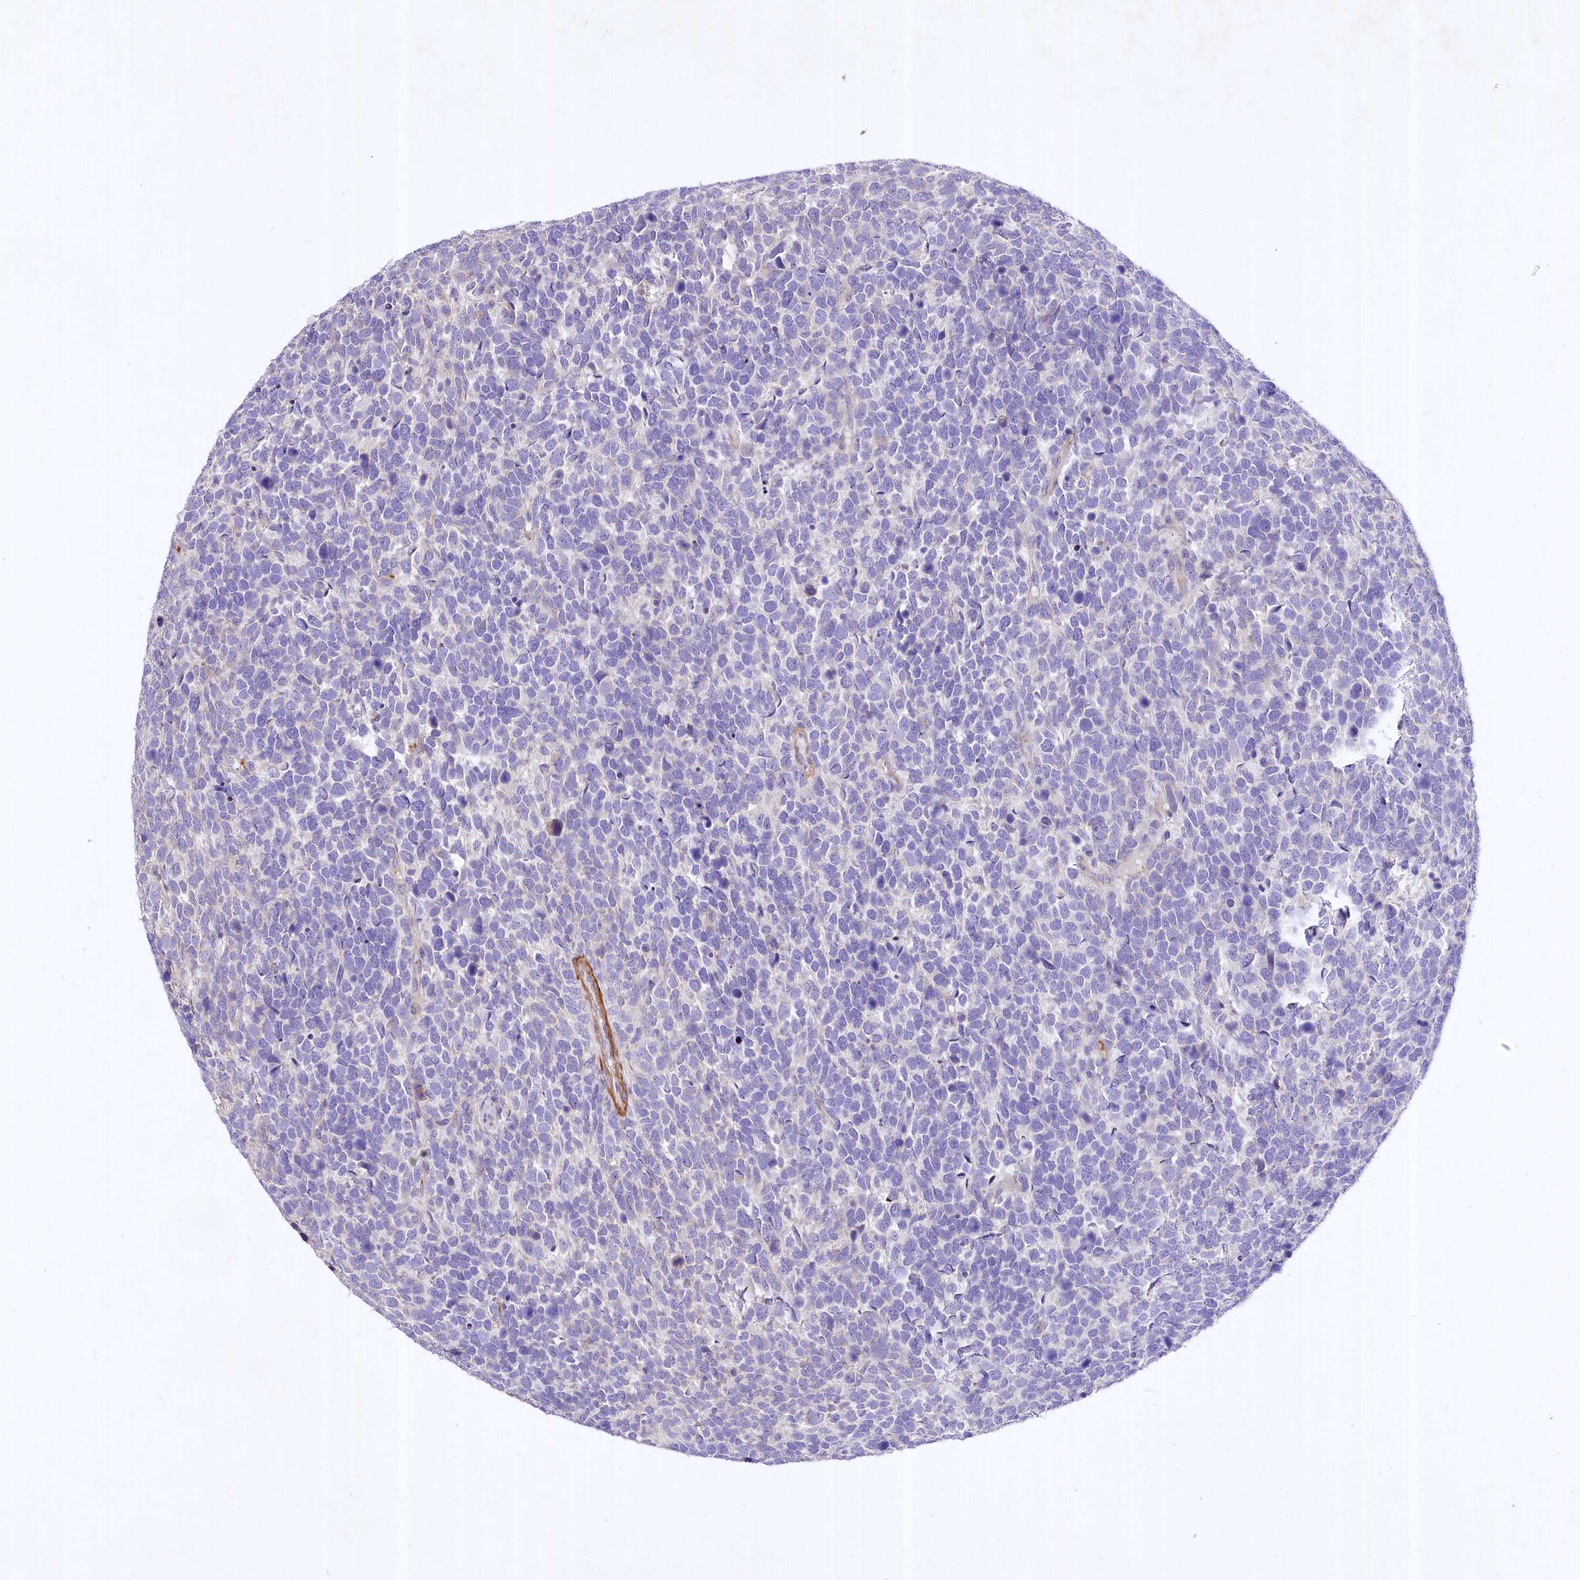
{"staining": {"intensity": "negative", "quantity": "none", "location": "none"}, "tissue": "urothelial cancer", "cell_type": "Tumor cells", "image_type": "cancer", "snomed": [{"axis": "morphology", "description": "Urothelial carcinoma, High grade"}, {"axis": "topography", "description": "Urinary bladder"}], "caption": "High magnification brightfield microscopy of urothelial carcinoma (high-grade) stained with DAB (brown) and counterstained with hematoxylin (blue): tumor cells show no significant expression.", "gene": "RDH16", "patient": {"sex": "female", "age": 82}}